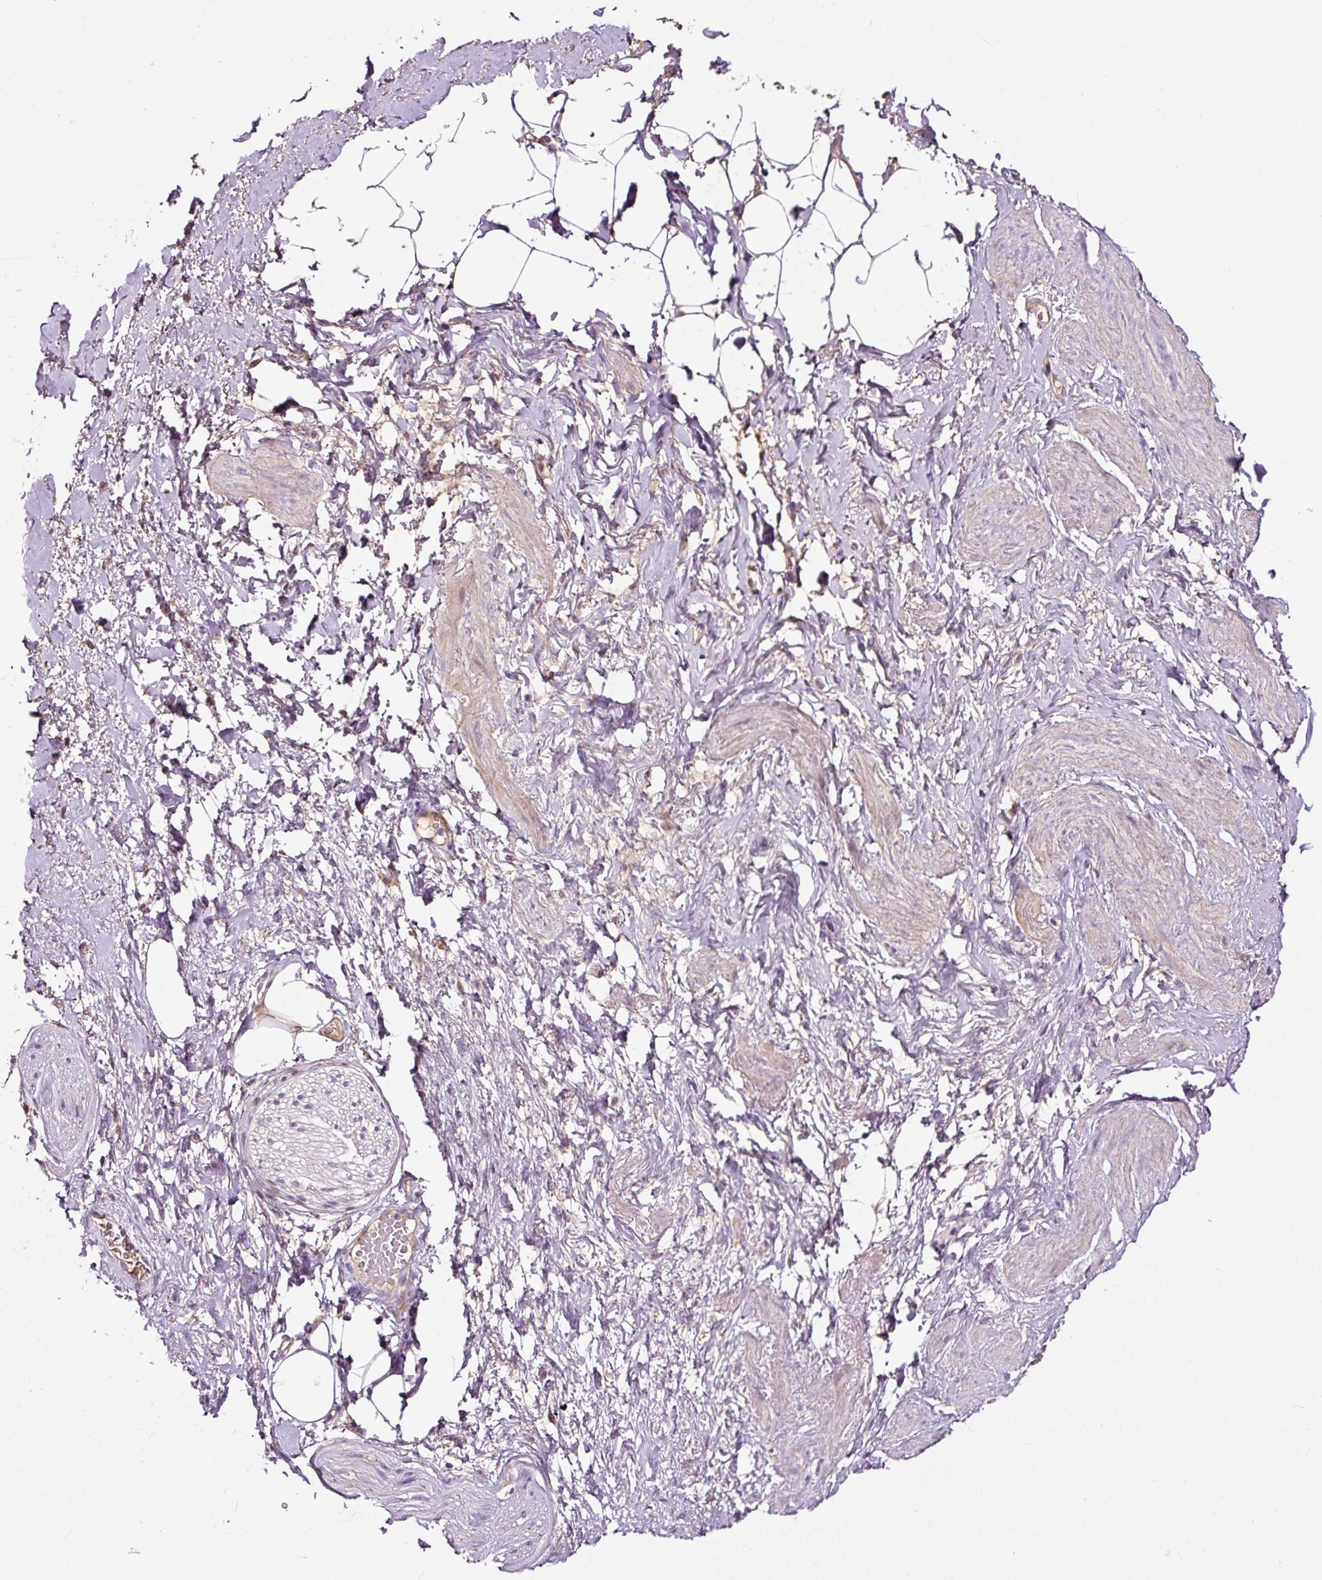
{"staining": {"intensity": "weak", "quantity": "25%-75%", "location": "cytoplasmic/membranous"}, "tissue": "adipose tissue", "cell_type": "Adipocytes", "image_type": "normal", "snomed": [{"axis": "morphology", "description": "Normal tissue, NOS"}, {"axis": "topography", "description": "Vagina"}, {"axis": "topography", "description": "Peripheral nerve tissue"}], "caption": "A high-resolution image shows IHC staining of unremarkable adipose tissue, which shows weak cytoplasmic/membranous positivity in about 25%-75% of adipocytes. (DAB = brown stain, brightfield microscopy at high magnification).", "gene": "LRRC24", "patient": {"sex": "female", "age": 71}}